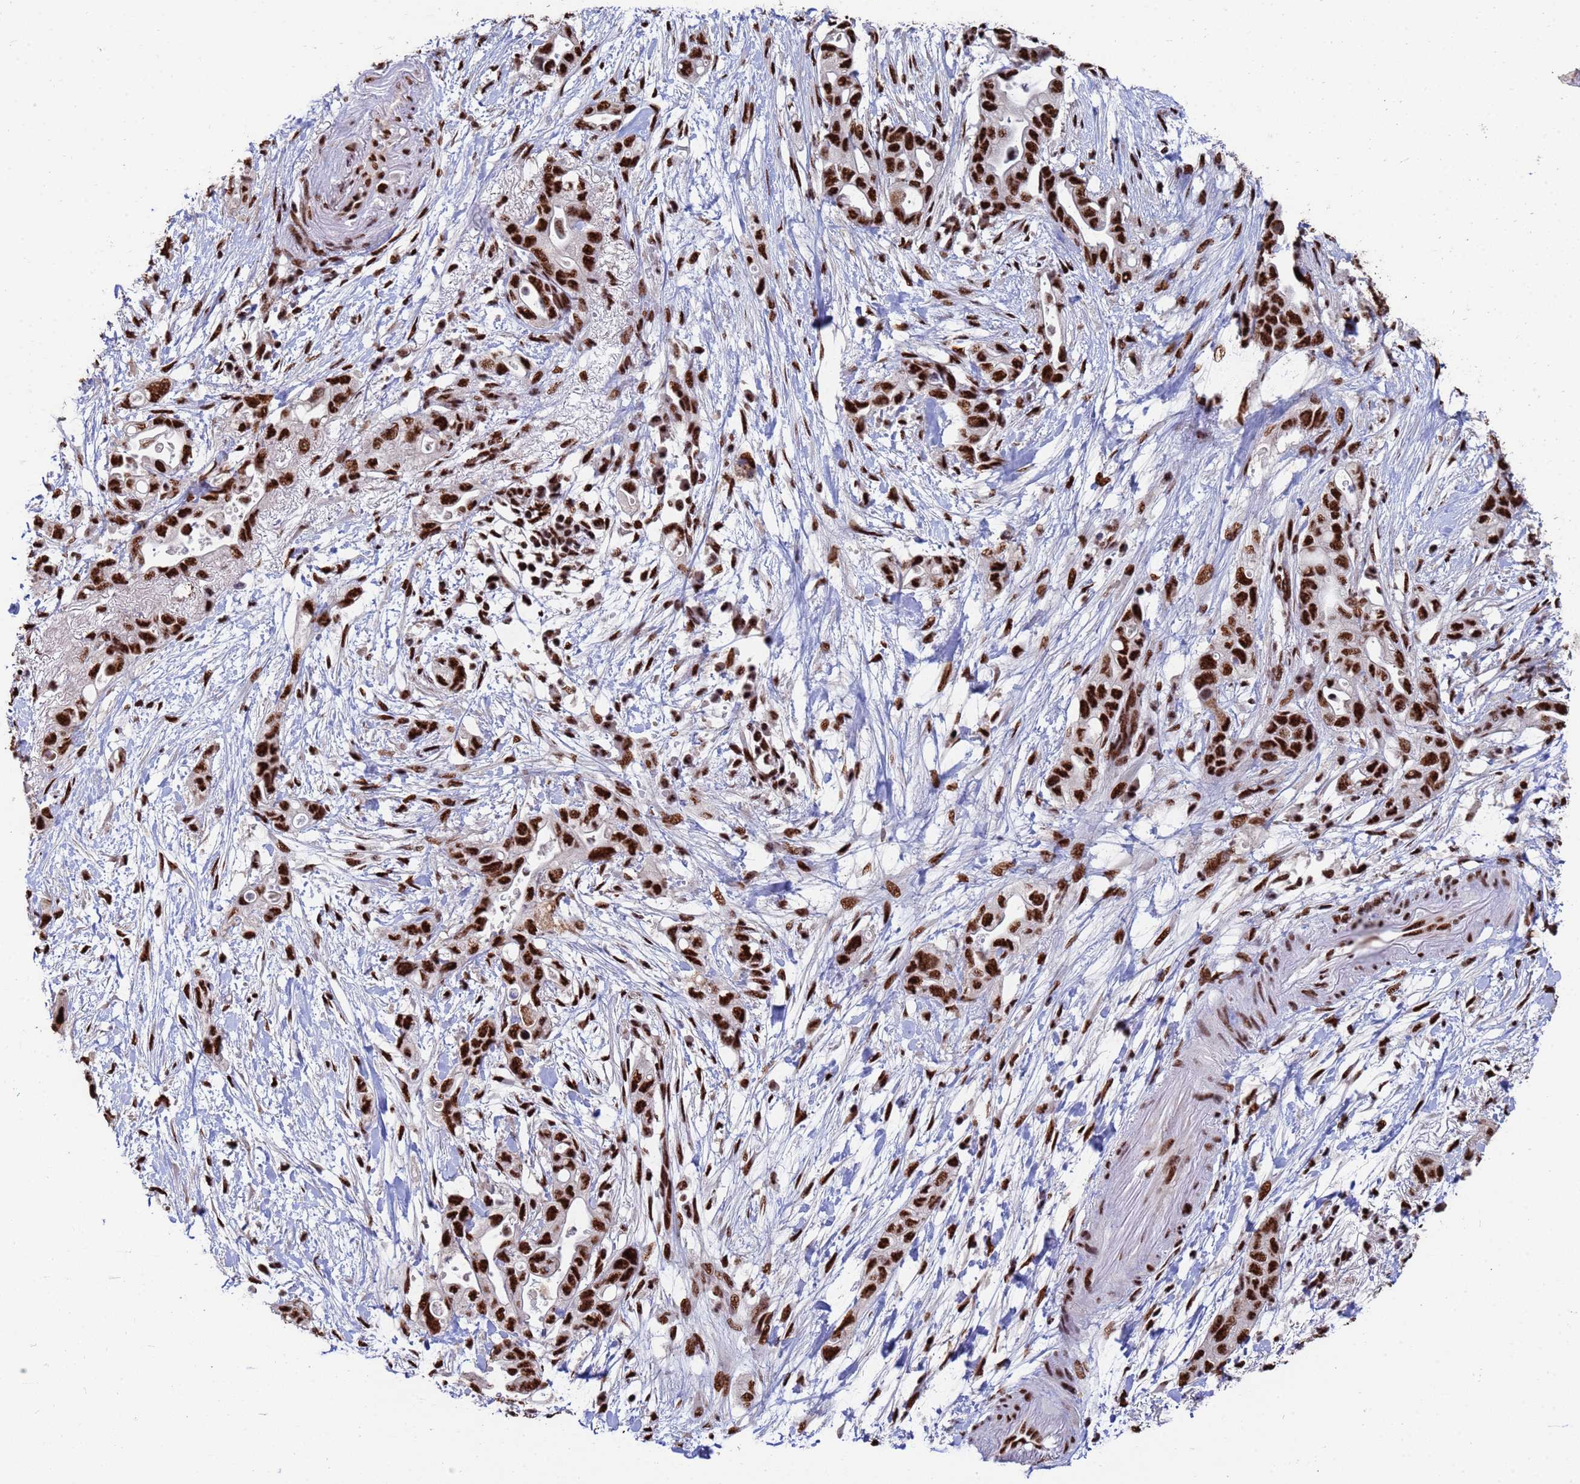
{"staining": {"intensity": "strong", "quantity": ">75%", "location": "nuclear"}, "tissue": "pancreatic cancer", "cell_type": "Tumor cells", "image_type": "cancer", "snomed": [{"axis": "morphology", "description": "Adenocarcinoma, NOS"}, {"axis": "topography", "description": "Pancreas"}], "caption": "A photomicrograph showing strong nuclear expression in approximately >75% of tumor cells in adenocarcinoma (pancreatic), as visualized by brown immunohistochemical staining.", "gene": "SF3B2", "patient": {"sex": "female", "age": 72}}